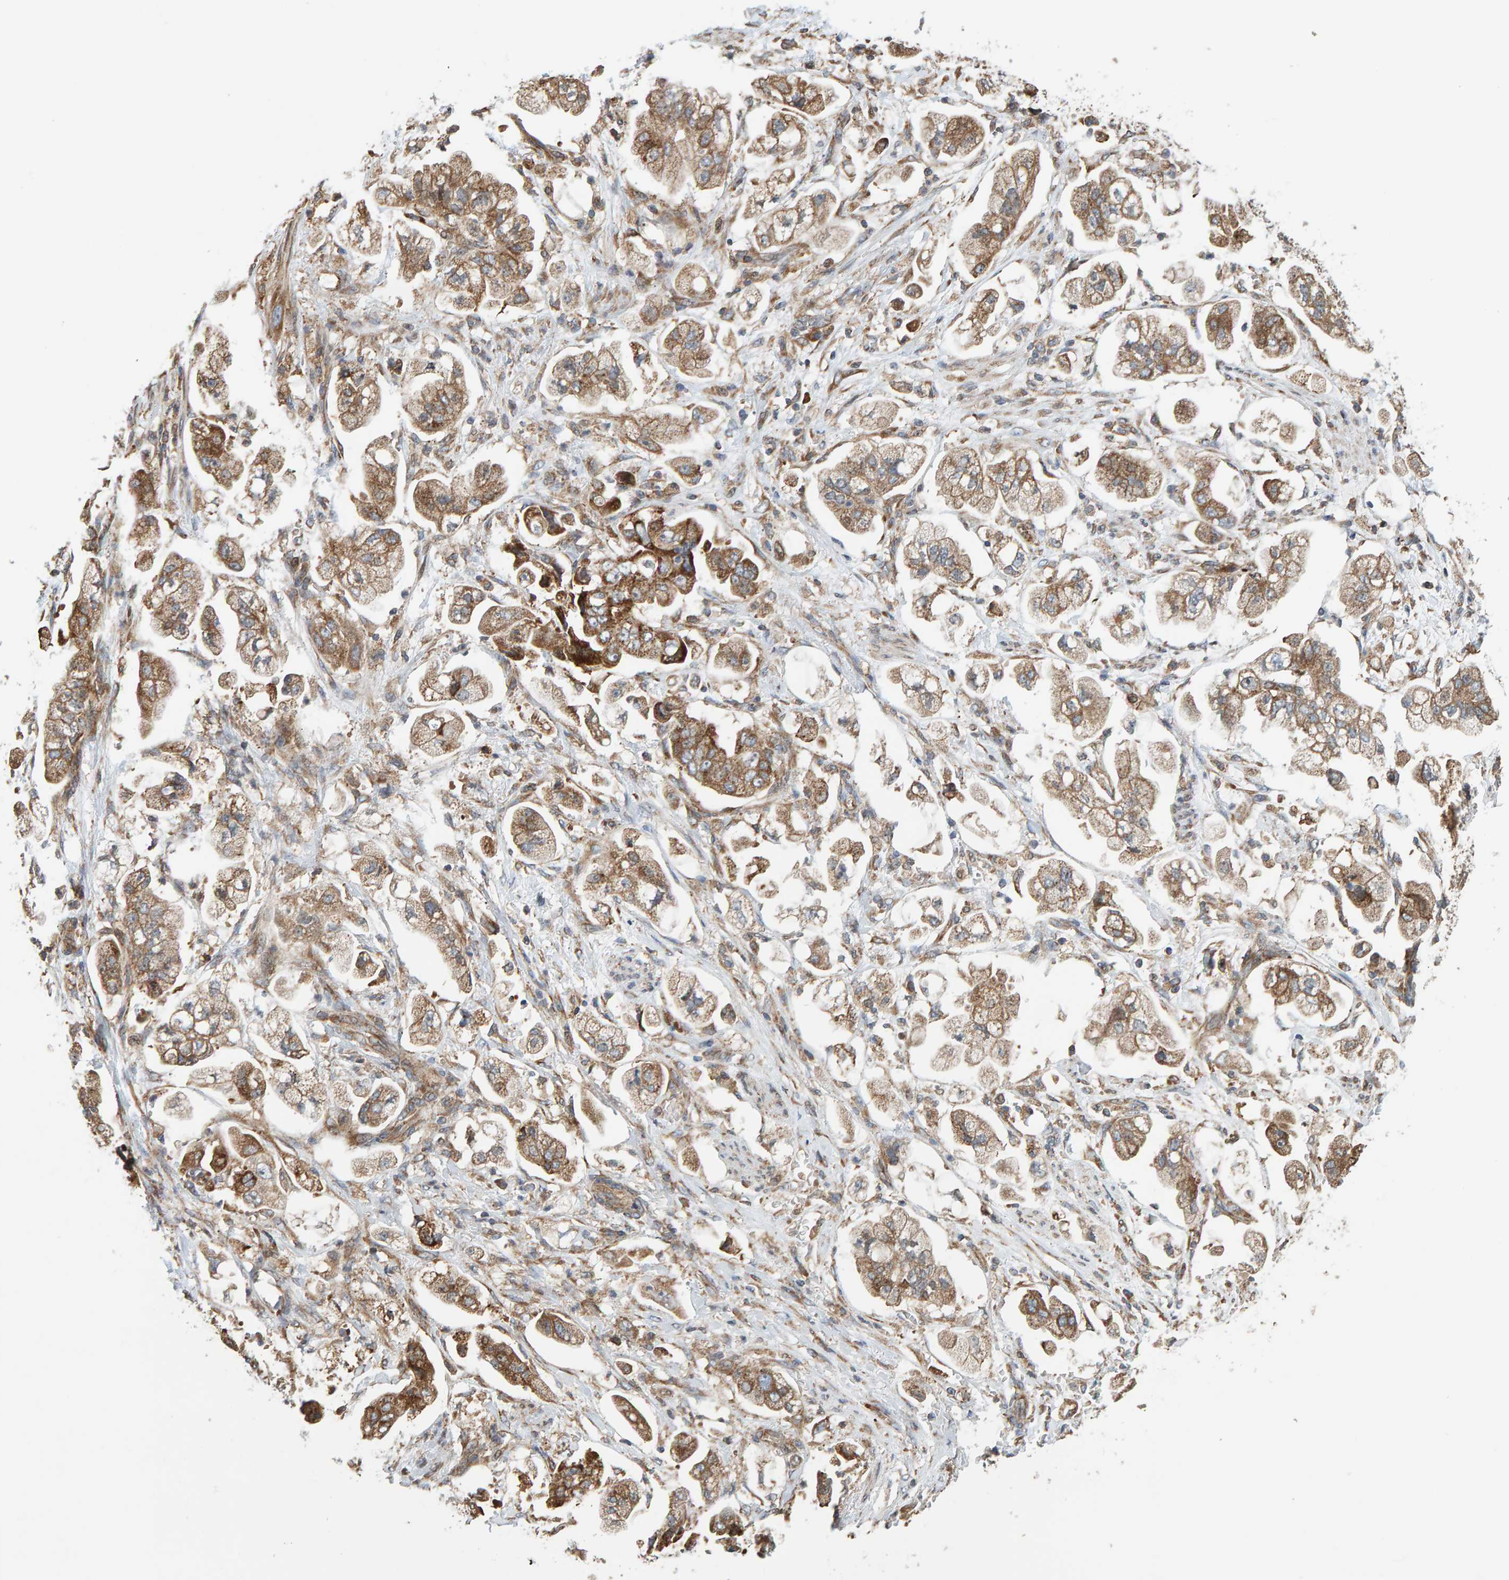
{"staining": {"intensity": "strong", "quantity": ">75%", "location": "cytoplasmic/membranous"}, "tissue": "stomach cancer", "cell_type": "Tumor cells", "image_type": "cancer", "snomed": [{"axis": "morphology", "description": "Adenocarcinoma, NOS"}, {"axis": "topography", "description": "Stomach"}], "caption": "IHC staining of stomach cancer (adenocarcinoma), which exhibits high levels of strong cytoplasmic/membranous positivity in approximately >75% of tumor cells indicating strong cytoplasmic/membranous protein positivity. The staining was performed using DAB (brown) for protein detection and nuclei were counterstained in hematoxylin (blue).", "gene": "MRPL45", "patient": {"sex": "male", "age": 62}}